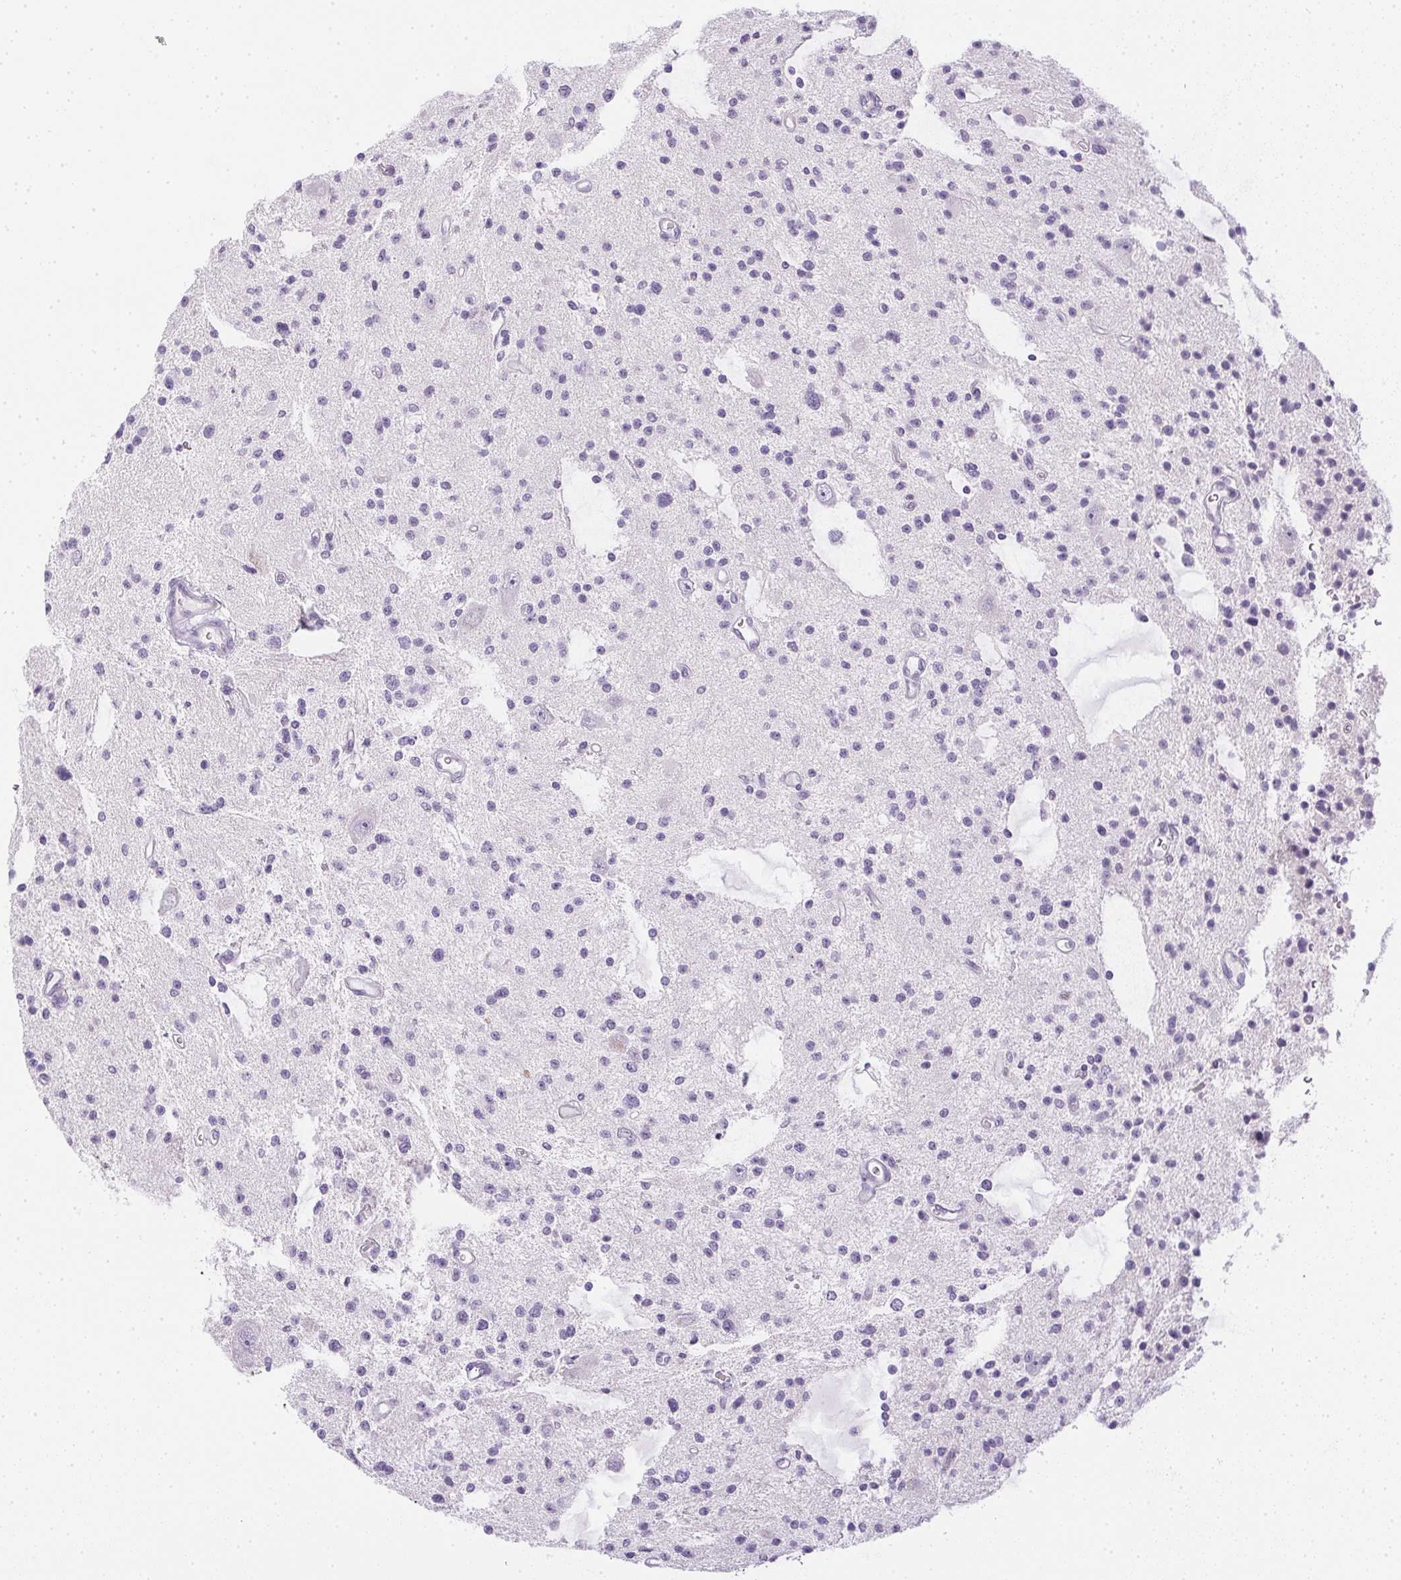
{"staining": {"intensity": "negative", "quantity": "none", "location": "none"}, "tissue": "glioma", "cell_type": "Tumor cells", "image_type": "cancer", "snomed": [{"axis": "morphology", "description": "Glioma, malignant, Low grade"}, {"axis": "topography", "description": "Brain"}], "caption": "The histopathology image displays no staining of tumor cells in malignant glioma (low-grade).", "gene": "PPY", "patient": {"sex": "male", "age": 43}}